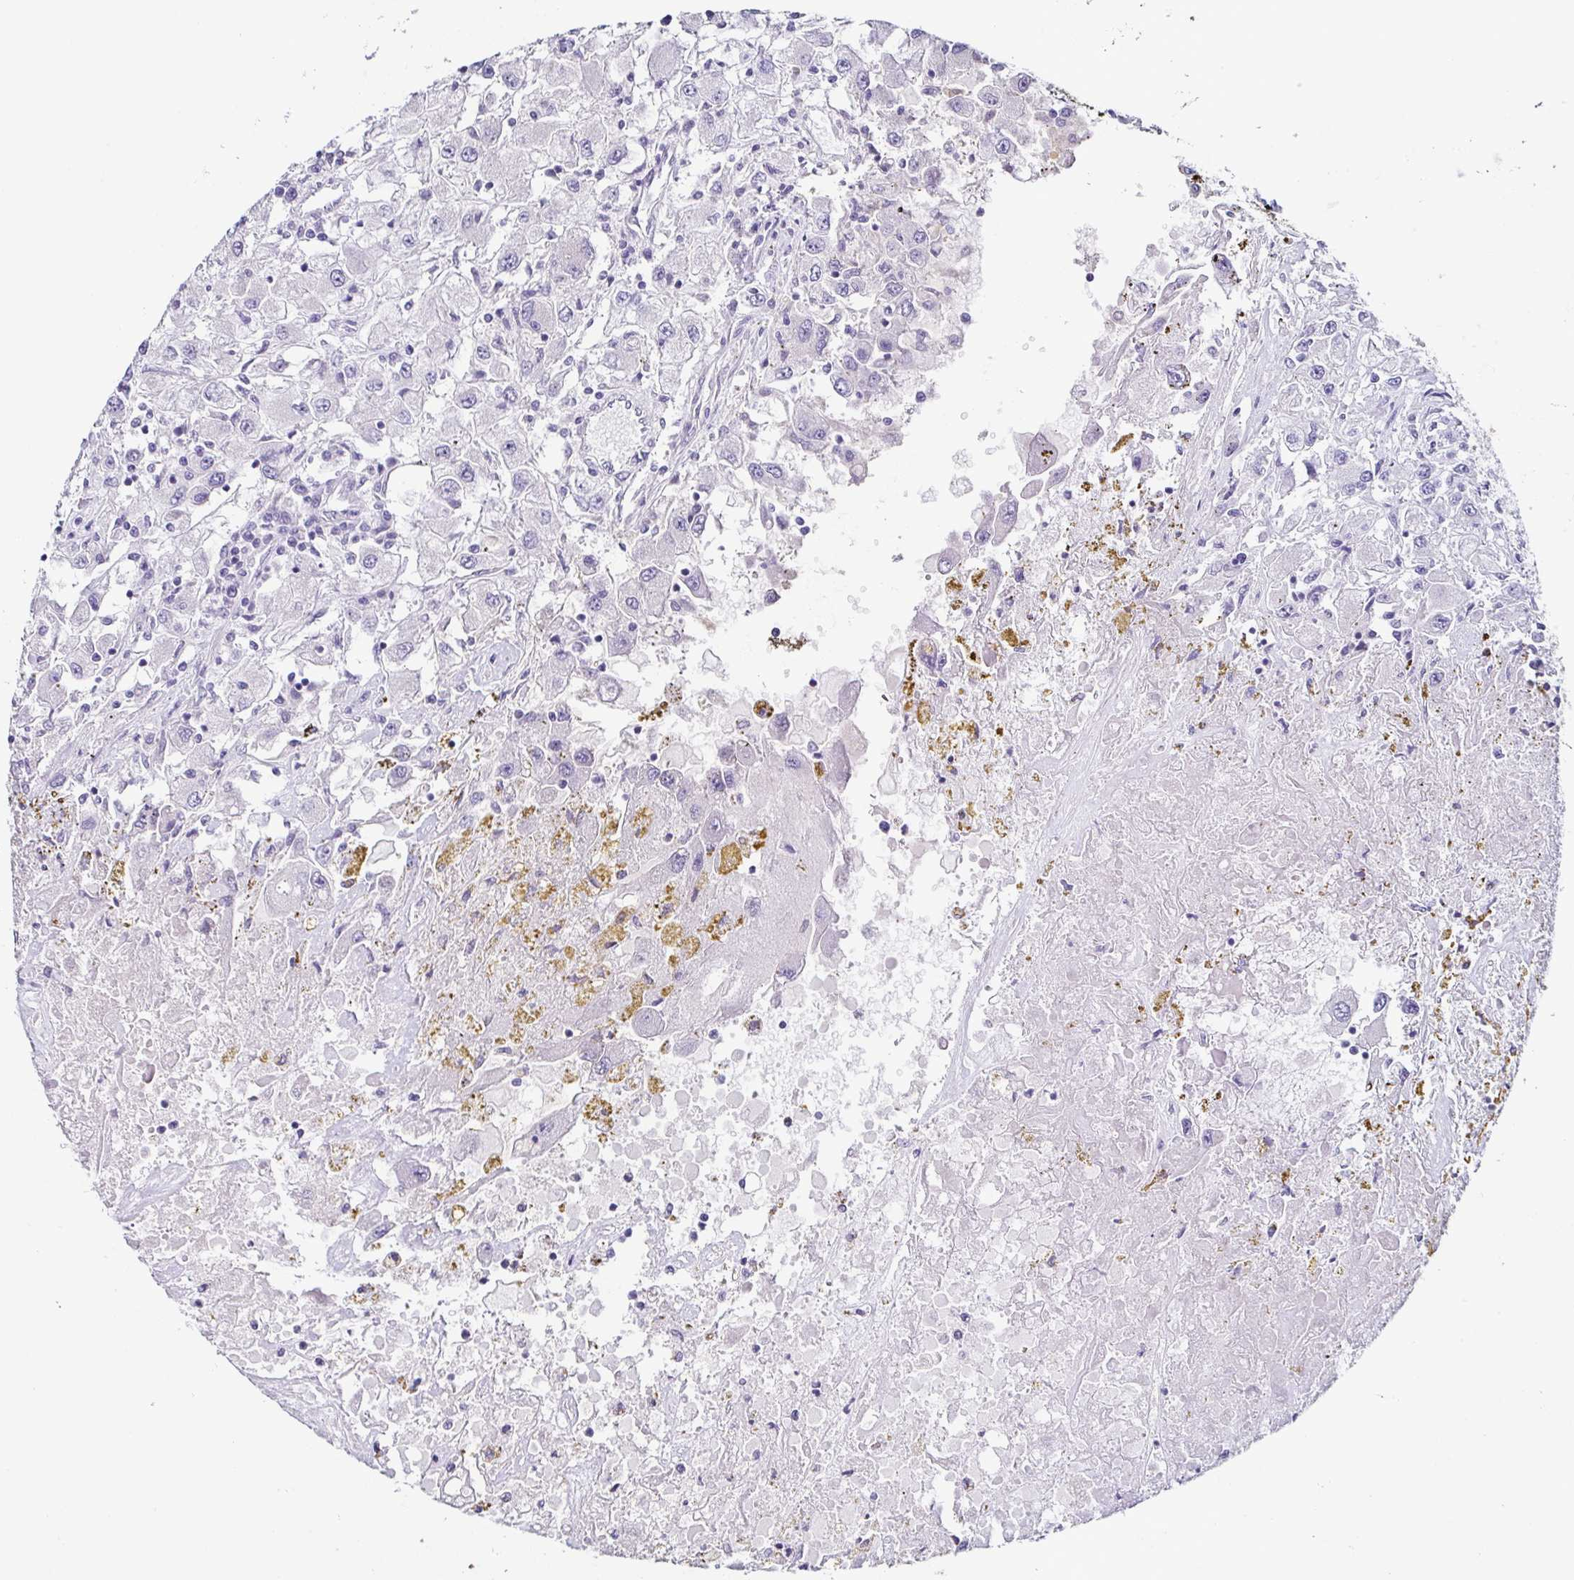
{"staining": {"intensity": "negative", "quantity": "none", "location": "none"}, "tissue": "renal cancer", "cell_type": "Tumor cells", "image_type": "cancer", "snomed": [{"axis": "morphology", "description": "Adenocarcinoma, NOS"}, {"axis": "topography", "description": "Kidney"}], "caption": "Human adenocarcinoma (renal) stained for a protein using immunohistochemistry (IHC) exhibits no expression in tumor cells.", "gene": "TP73", "patient": {"sex": "female", "age": 67}}